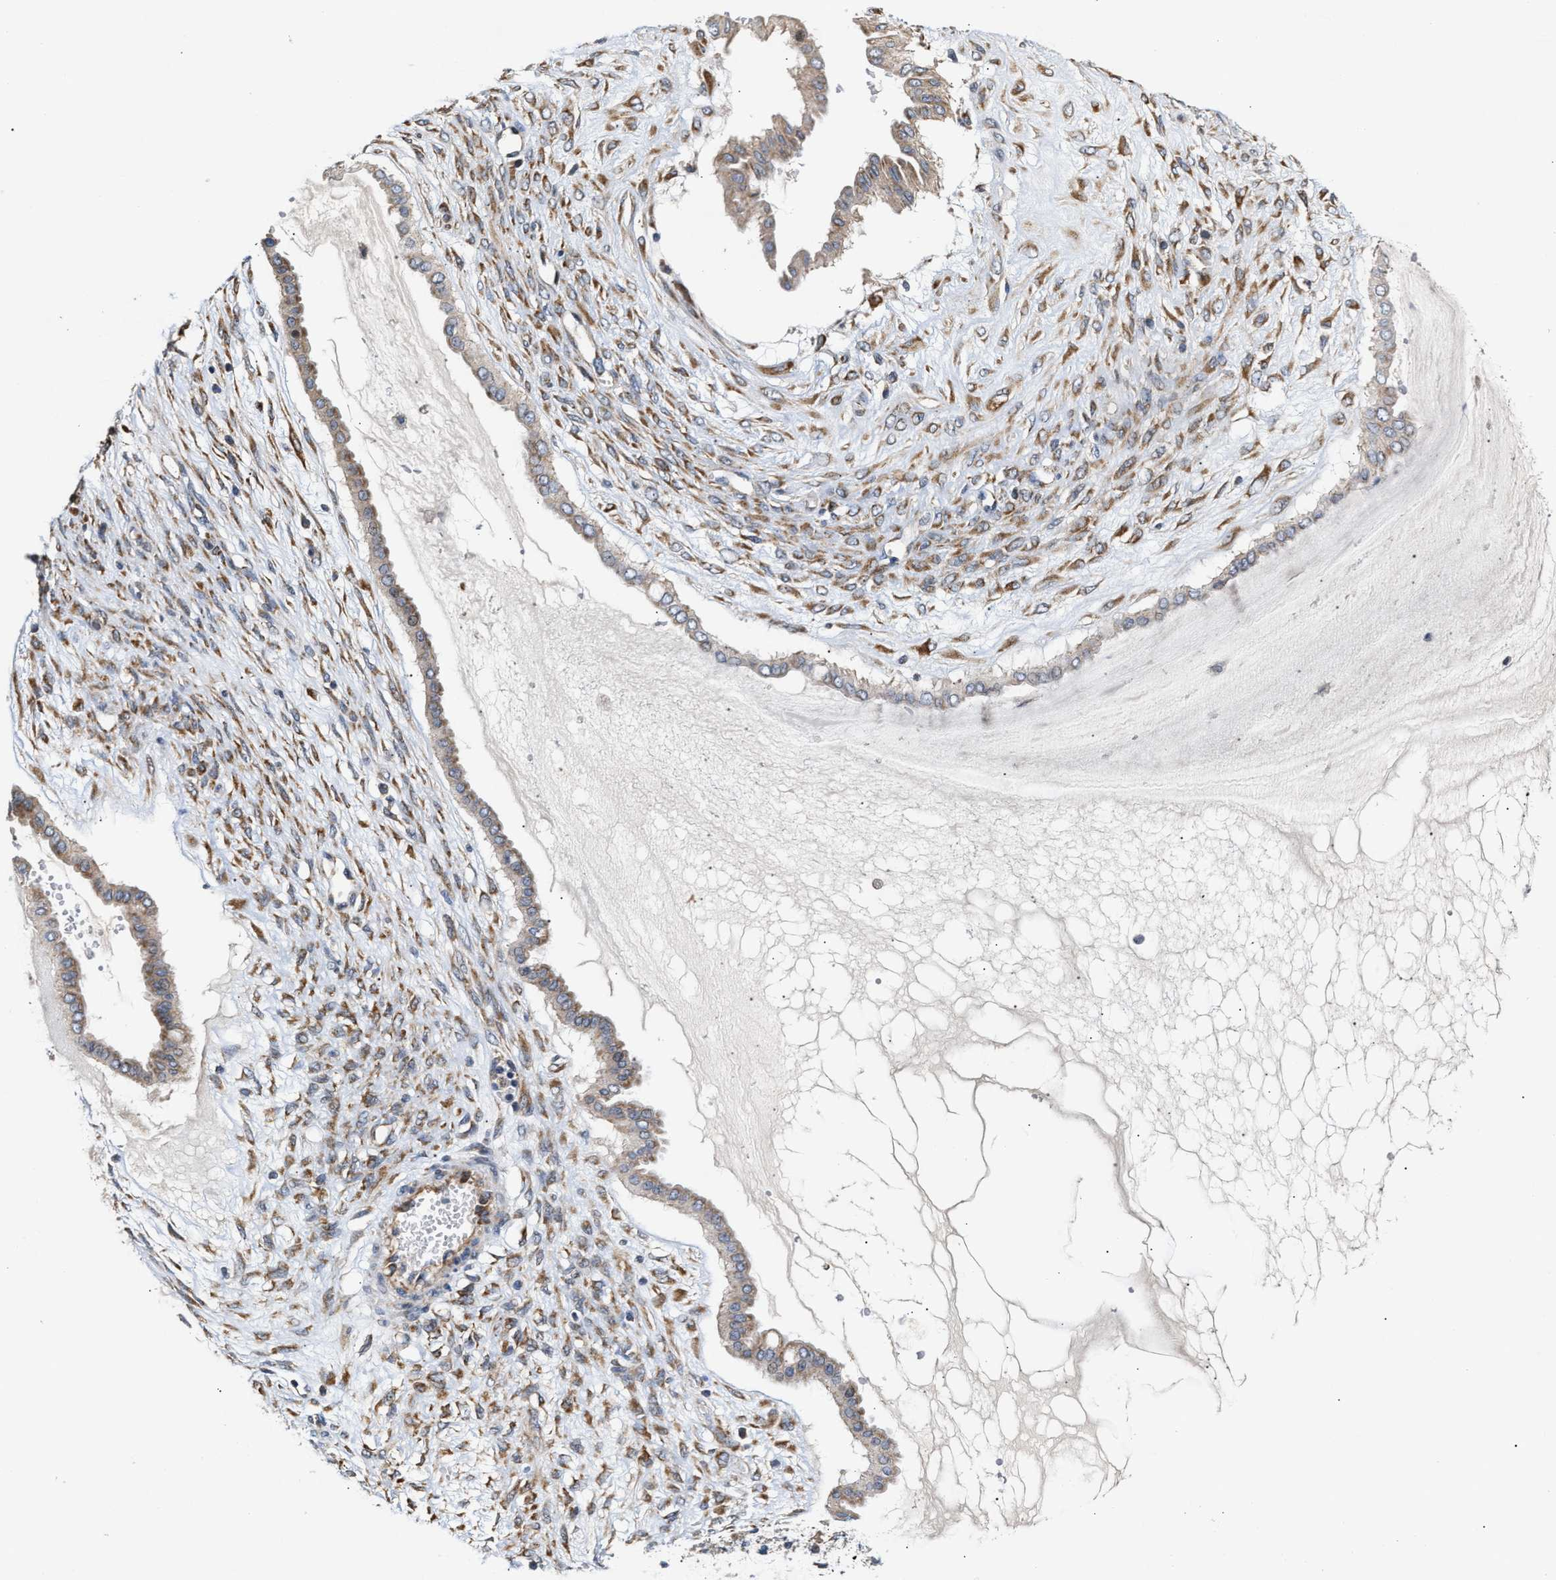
{"staining": {"intensity": "moderate", "quantity": "<25%", "location": "cytoplasmic/membranous"}, "tissue": "ovarian cancer", "cell_type": "Tumor cells", "image_type": "cancer", "snomed": [{"axis": "morphology", "description": "Cystadenocarcinoma, mucinous, NOS"}, {"axis": "topography", "description": "Ovary"}], "caption": "Immunohistochemistry of ovarian cancer (mucinous cystadenocarcinoma) shows low levels of moderate cytoplasmic/membranous positivity in approximately <25% of tumor cells.", "gene": "MALSU1", "patient": {"sex": "female", "age": 73}}